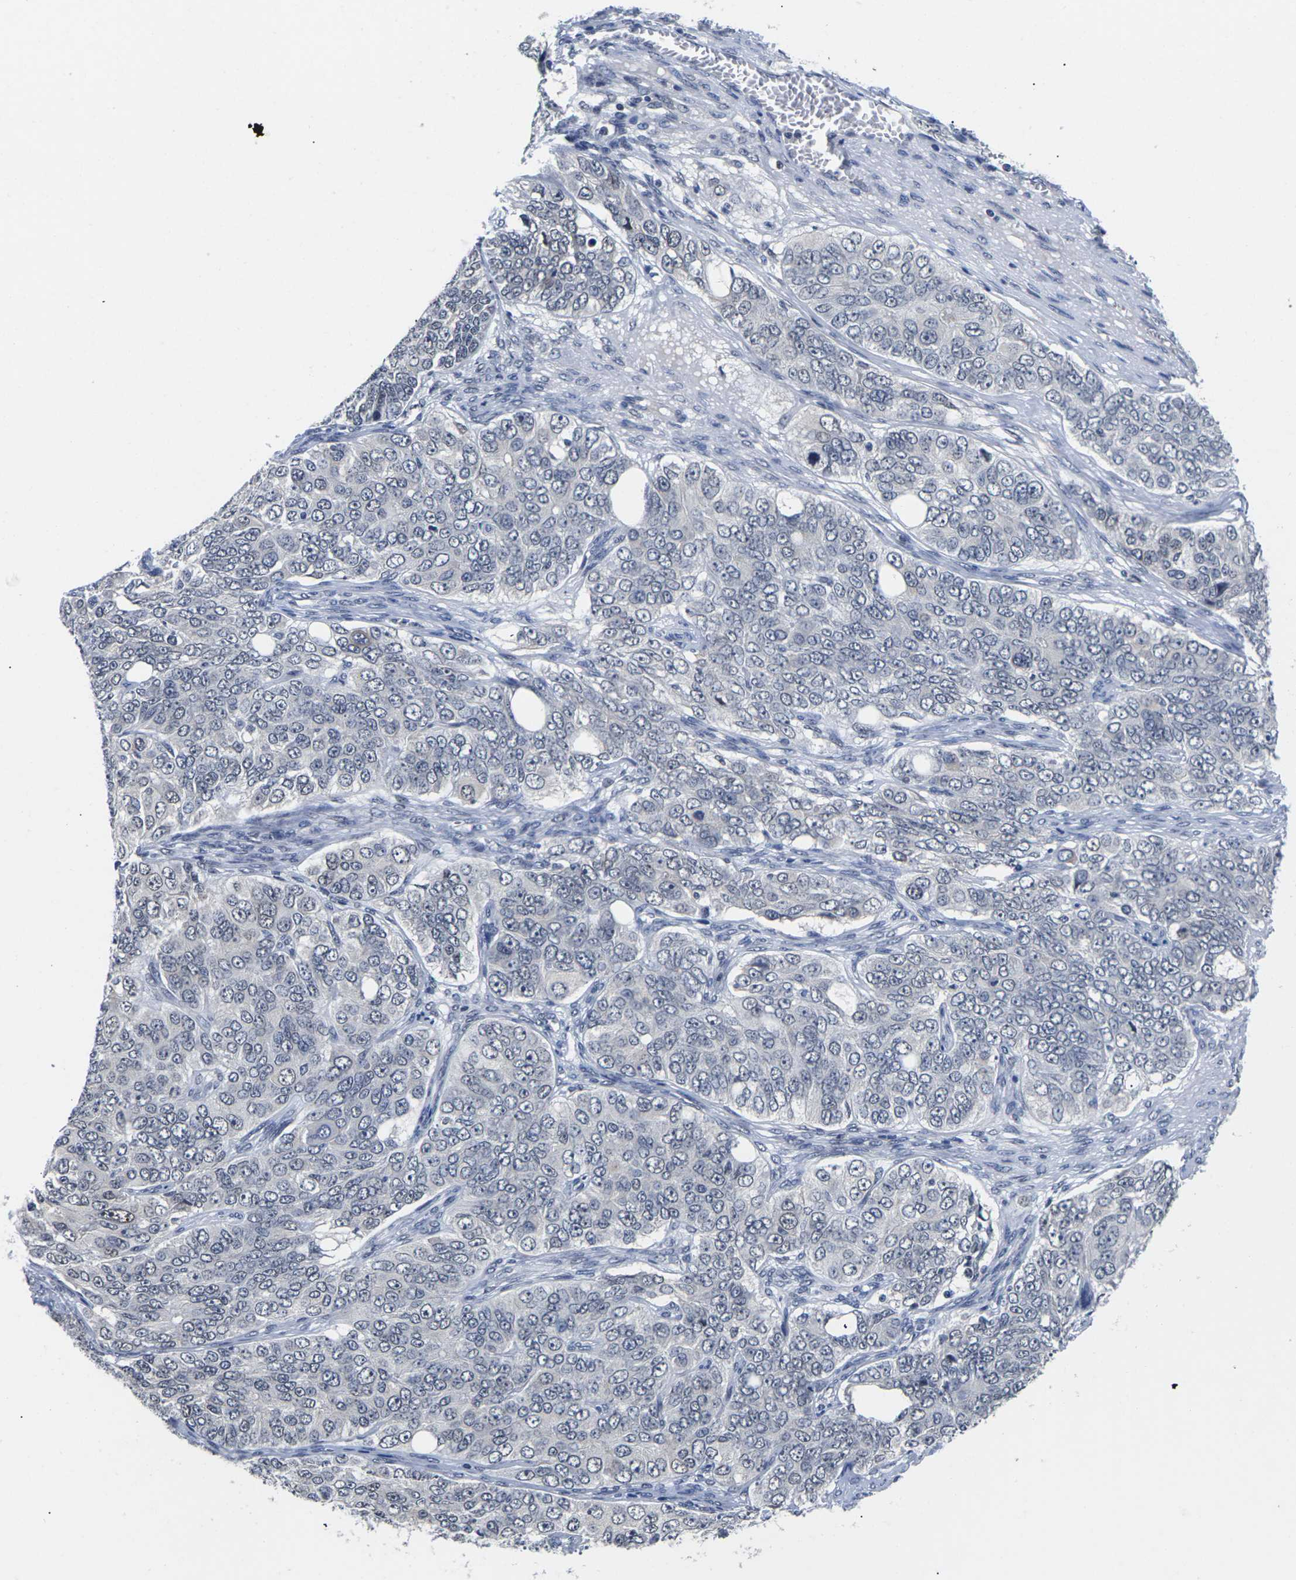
{"staining": {"intensity": "negative", "quantity": "none", "location": "none"}, "tissue": "ovarian cancer", "cell_type": "Tumor cells", "image_type": "cancer", "snomed": [{"axis": "morphology", "description": "Carcinoma, endometroid"}, {"axis": "topography", "description": "Ovary"}], "caption": "This is a photomicrograph of immunohistochemistry staining of endometroid carcinoma (ovarian), which shows no staining in tumor cells. (Brightfield microscopy of DAB (3,3'-diaminobenzidine) IHC at high magnification).", "gene": "ST6GAL2", "patient": {"sex": "female", "age": 51}}